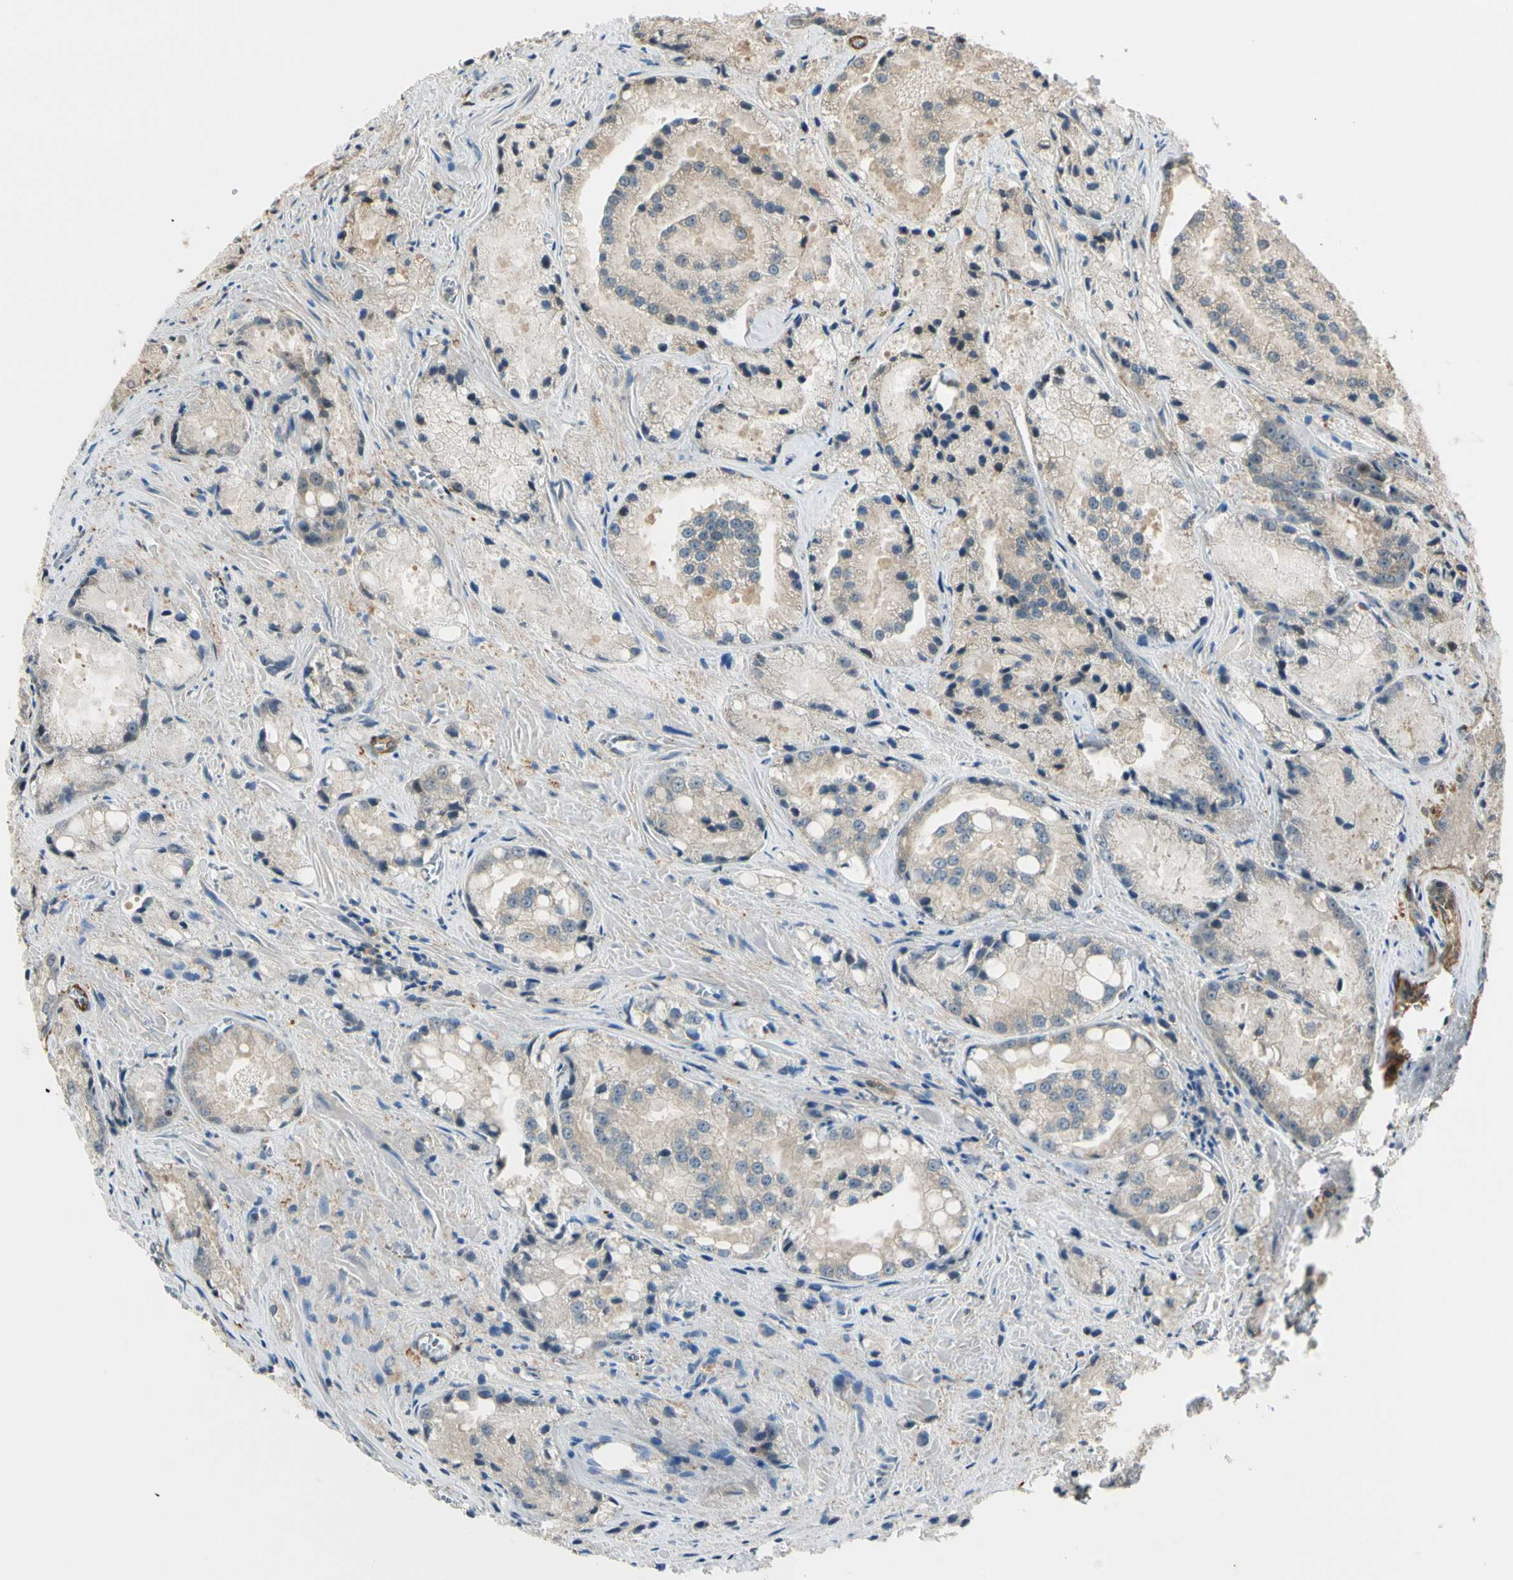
{"staining": {"intensity": "weak", "quantity": ">75%", "location": "cytoplasmic/membranous"}, "tissue": "prostate cancer", "cell_type": "Tumor cells", "image_type": "cancer", "snomed": [{"axis": "morphology", "description": "Adenocarcinoma, Low grade"}, {"axis": "topography", "description": "Prostate"}], "caption": "Prostate adenocarcinoma (low-grade) tissue exhibits weak cytoplasmic/membranous staining in about >75% of tumor cells", "gene": "RASGRF1", "patient": {"sex": "male", "age": 64}}